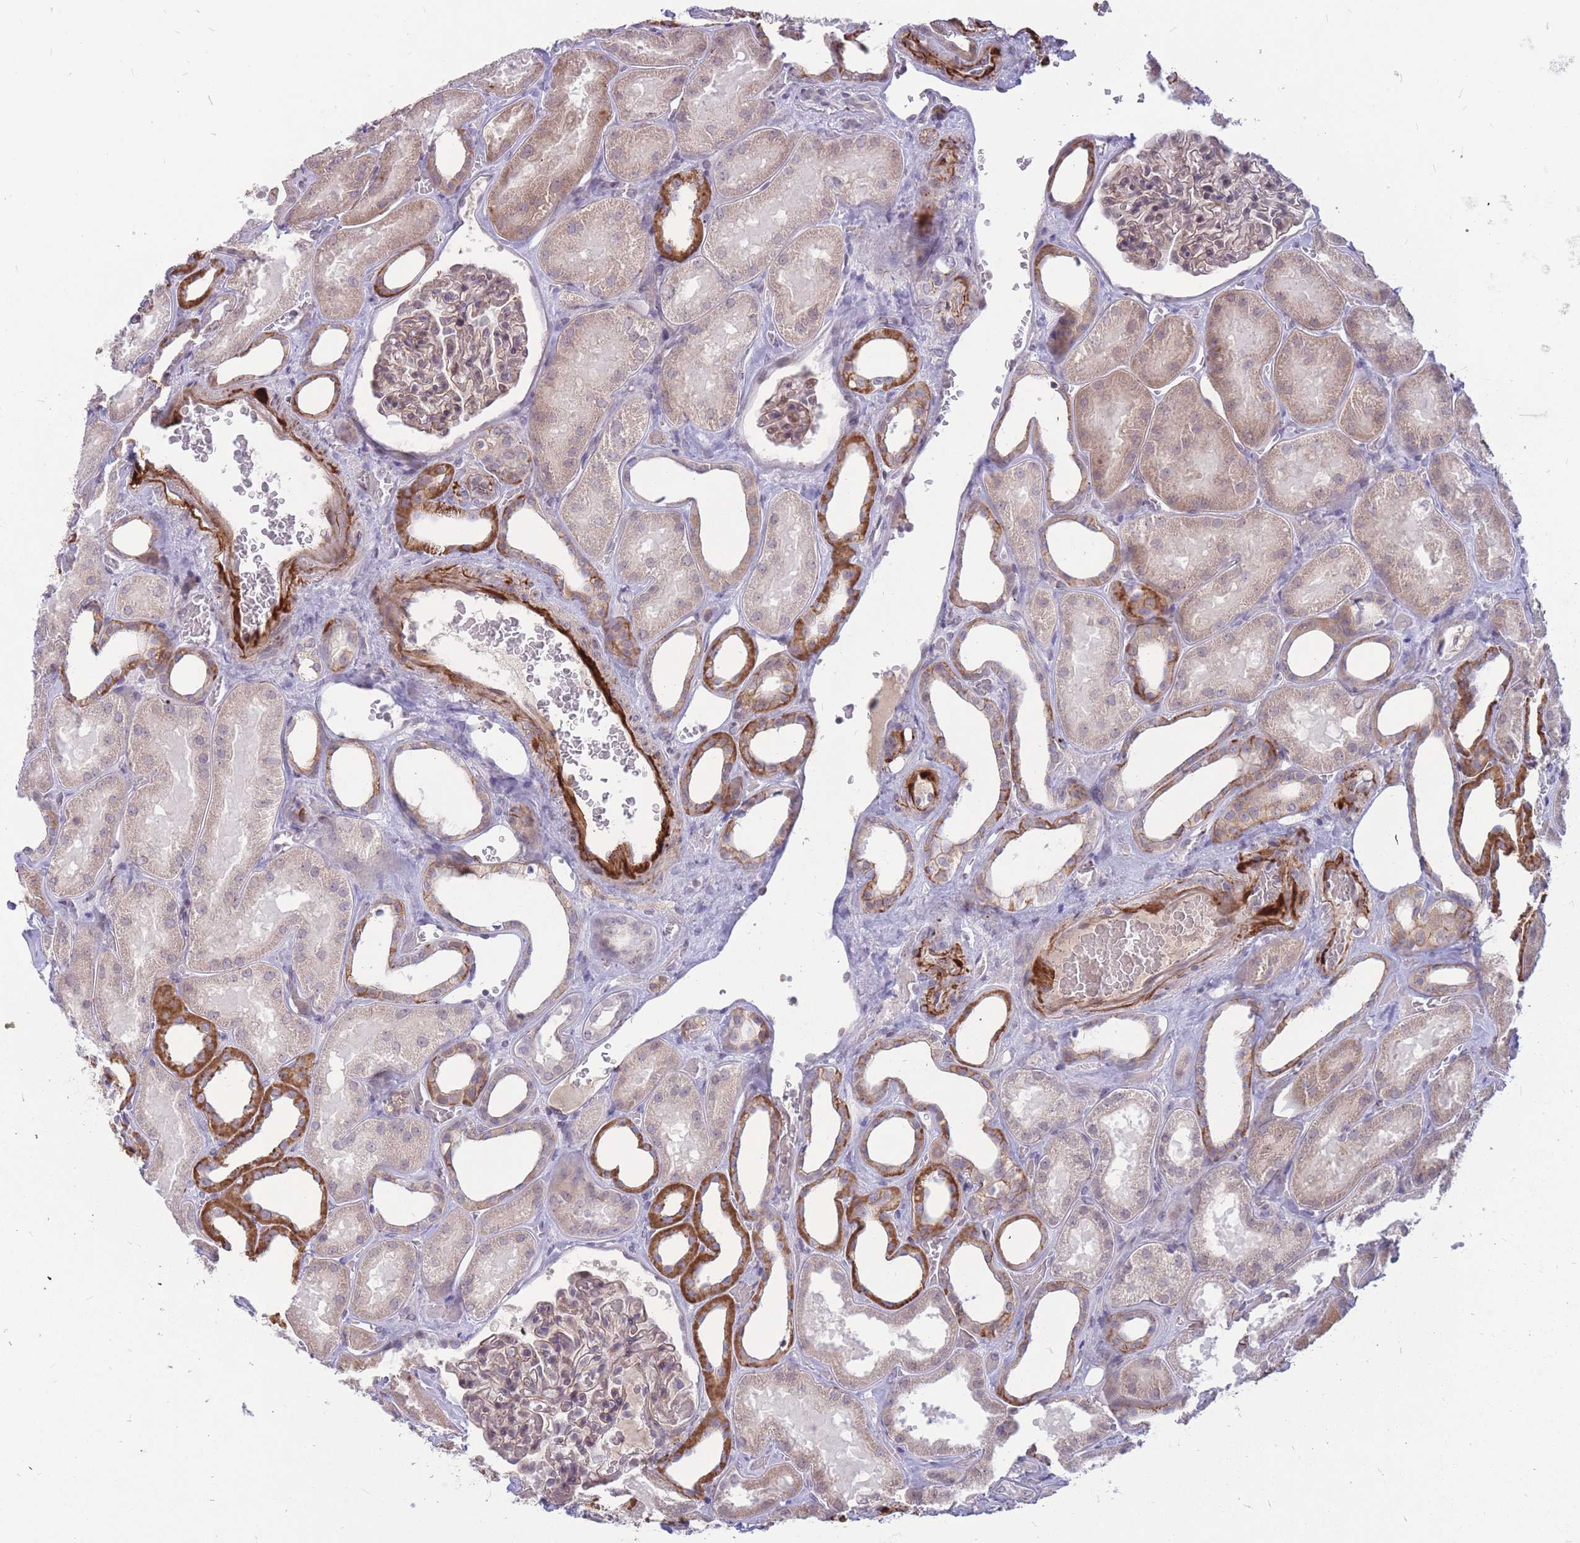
{"staining": {"intensity": "weak", "quantity": "<25%", "location": "nuclear"}, "tissue": "kidney", "cell_type": "Cells in glomeruli", "image_type": "normal", "snomed": [{"axis": "morphology", "description": "Normal tissue, NOS"}, {"axis": "morphology", "description": "Adenocarcinoma, NOS"}, {"axis": "topography", "description": "Kidney"}], "caption": "High power microscopy histopathology image of an IHC photomicrograph of benign kidney, revealing no significant staining in cells in glomeruli. (Brightfield microscopy of DAB (3,3'-diaminobenzidine) immunohistochemistry (IHC) at high magnification).", "gene": "ADD2", "patient": {"sex": "female", "age": 68}}